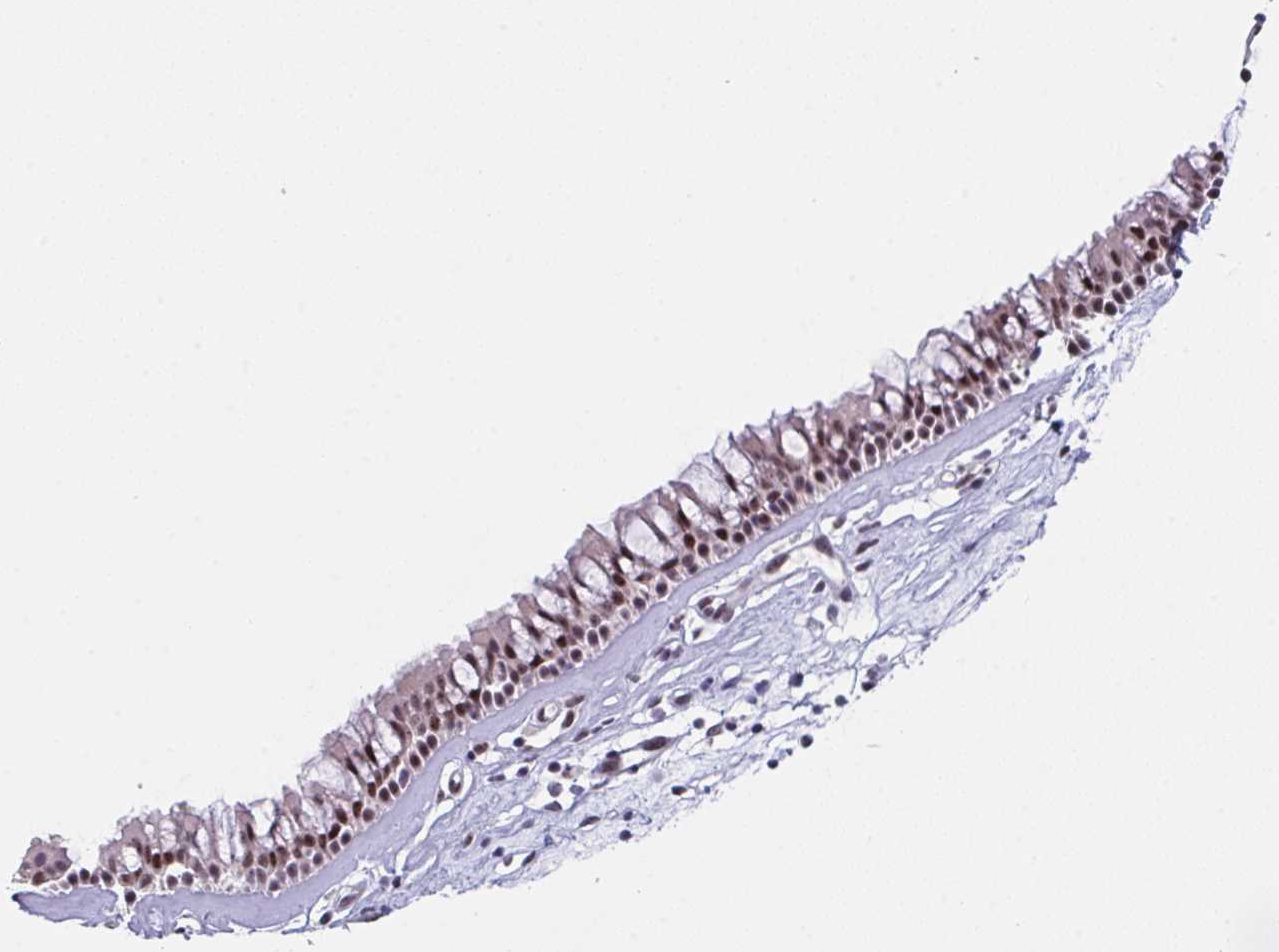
{"staining": {"intensity": "strong", "quantity": ">75%", "location": "nuclear"}, "tissue": "nasopharynx", "cell_type": "Respiratory epithelial cells", "image_type": "normal", "snomed": [{"axis": "morphology", "description": "Normal tissue, NOS"}, {"axis": "topography", "description": "Nasopharynx"}], "caption": "This is a photomicrograph of immunohistochemistry (IHC) staining of unremarkable nasopharynx, which shows strong staining in the nuclear of respiratory epithelial cells.", "gene": "RBM18", "patient": {"sex": "female", "age": 39}}